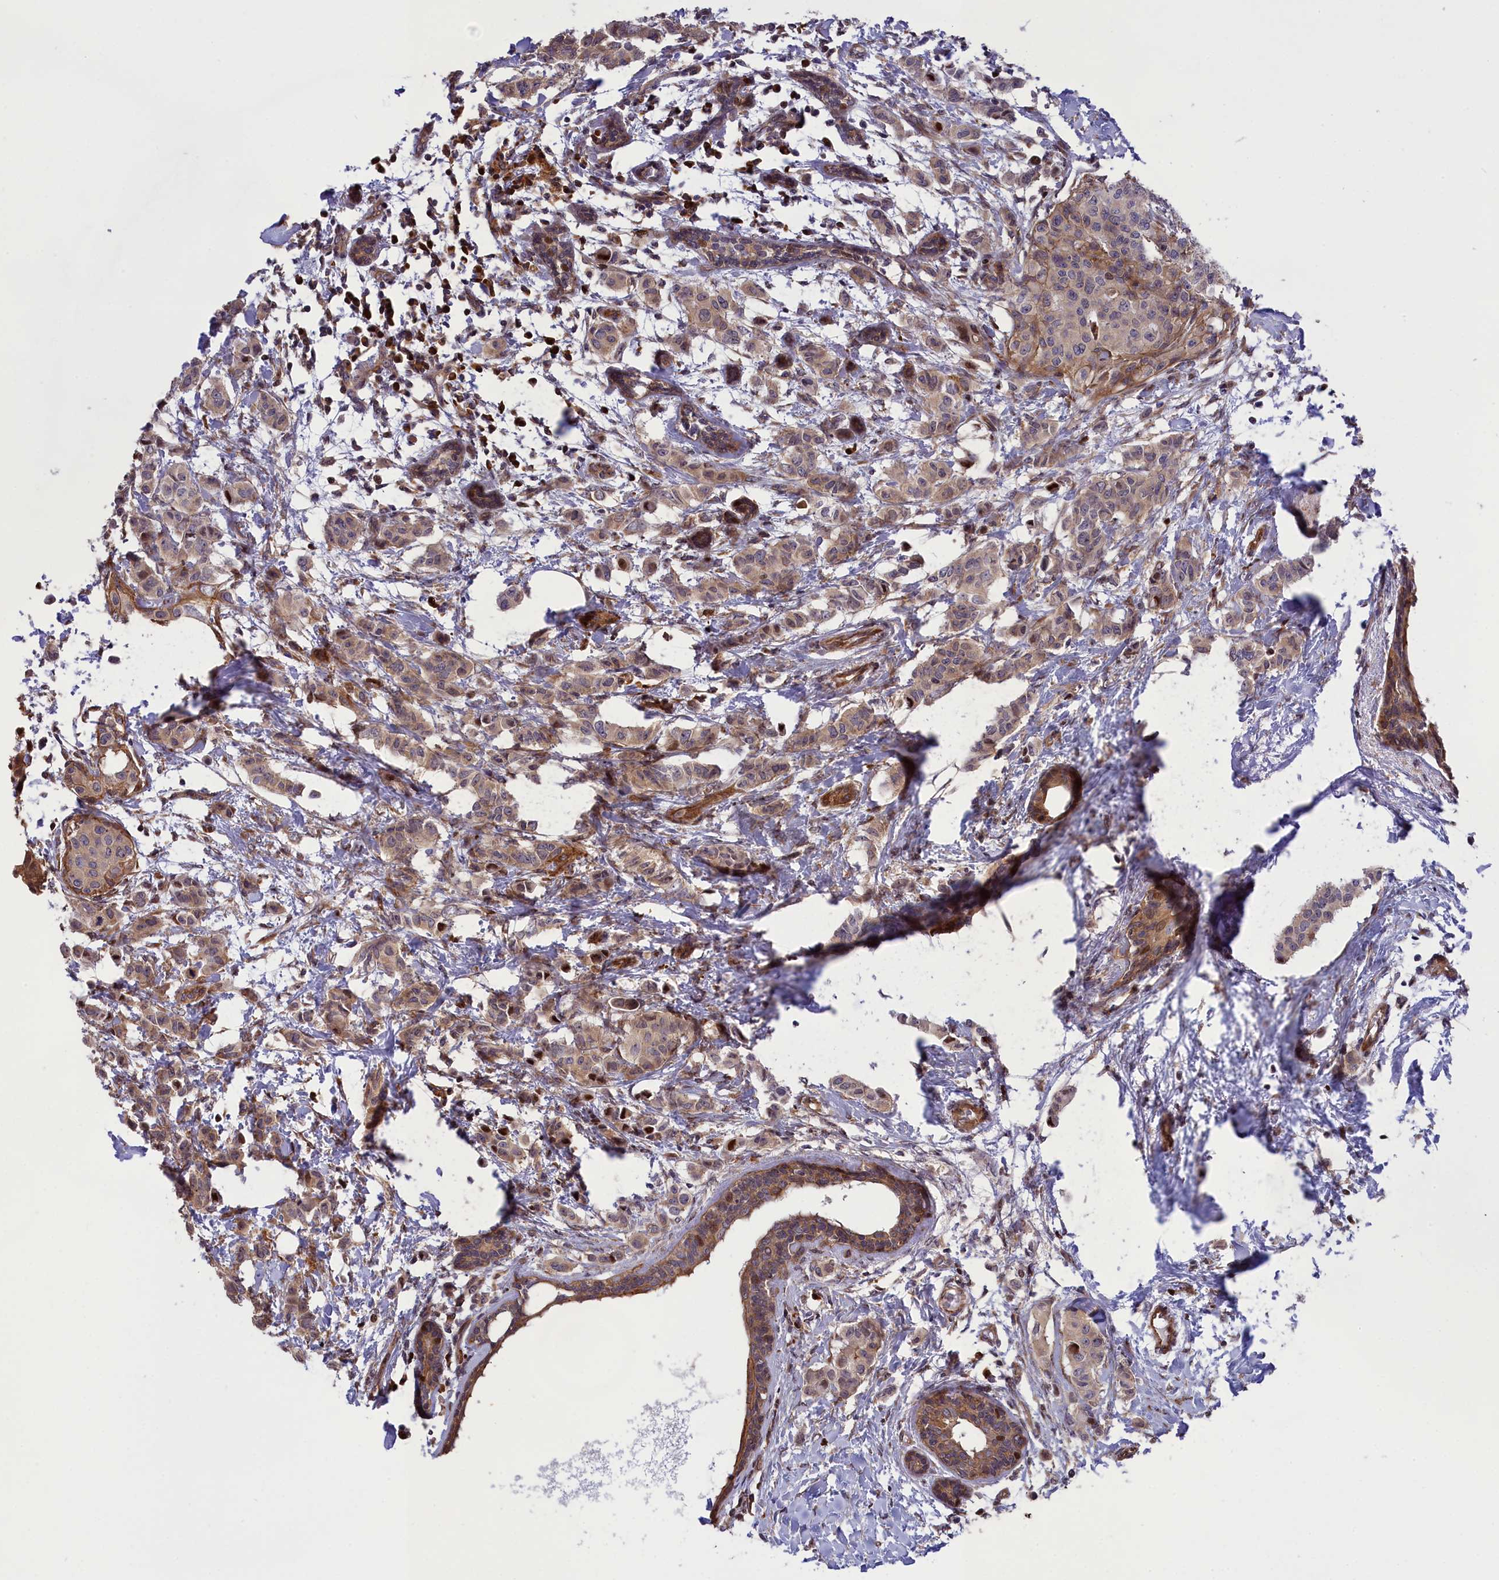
{"staining": {"intensity": "moderate", "quantity": ">75%", "location": "cytoplasmic/membranous"}, "tissue": "breast cancer", "cell_type": "Tumor cells", "image_type": "cancer", "snomed": [{"axis": "morphology", "description": "Duct carcinoma"}, {"axis": "topography", "description": "Breast"}], "caption": "Breast infiltrating ductal carcinoma stained with a brown dye exhibits moderate cytoplasmic/membranous positive expression in approximately >75% of tumor cells.", "gene": "DDX60L", "patient": {"sex": "female", "age": 40}}